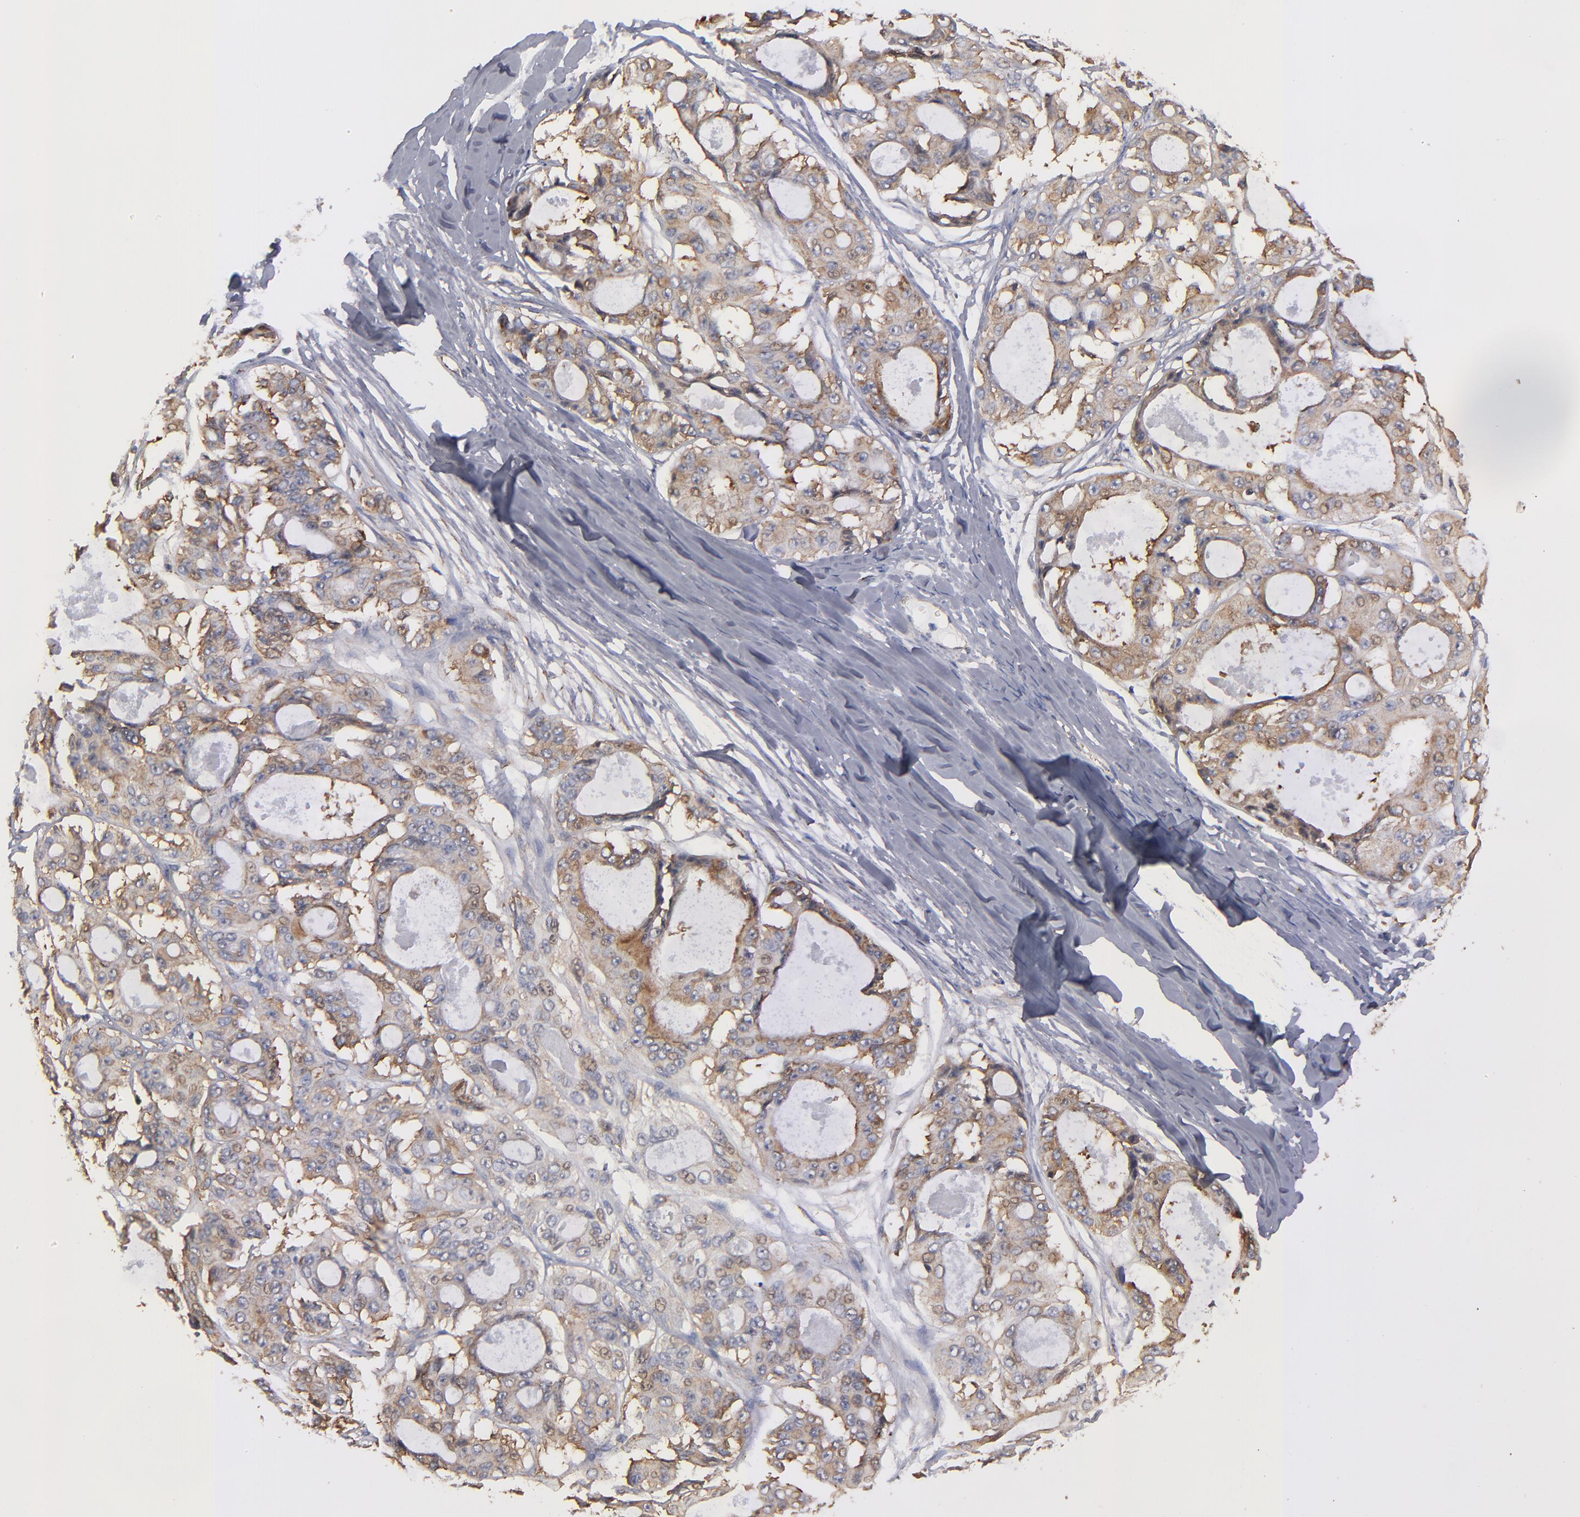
{"staining": {"intensity": "weak", "quantity": ">75%", "location": "cytoplasmic/membranous"}, "tissue": "ovarian cancer", "cell_type": "Tumor cells", "image_type": "cancer", "snomed": [{"axis": "morphology", "description": "Carcinoma, endometroid"}, {"axis": "topography", "description": "Ovary"}], "caption": "Immunohistochemical staining of human endometroid carcinoma (ovarian) reveals weak cytoplasmic/membranous protein positivity in approximately >75% of tumor cells.", "gene": "KTN1", "patient": {"sex": "female", "age": 61}}